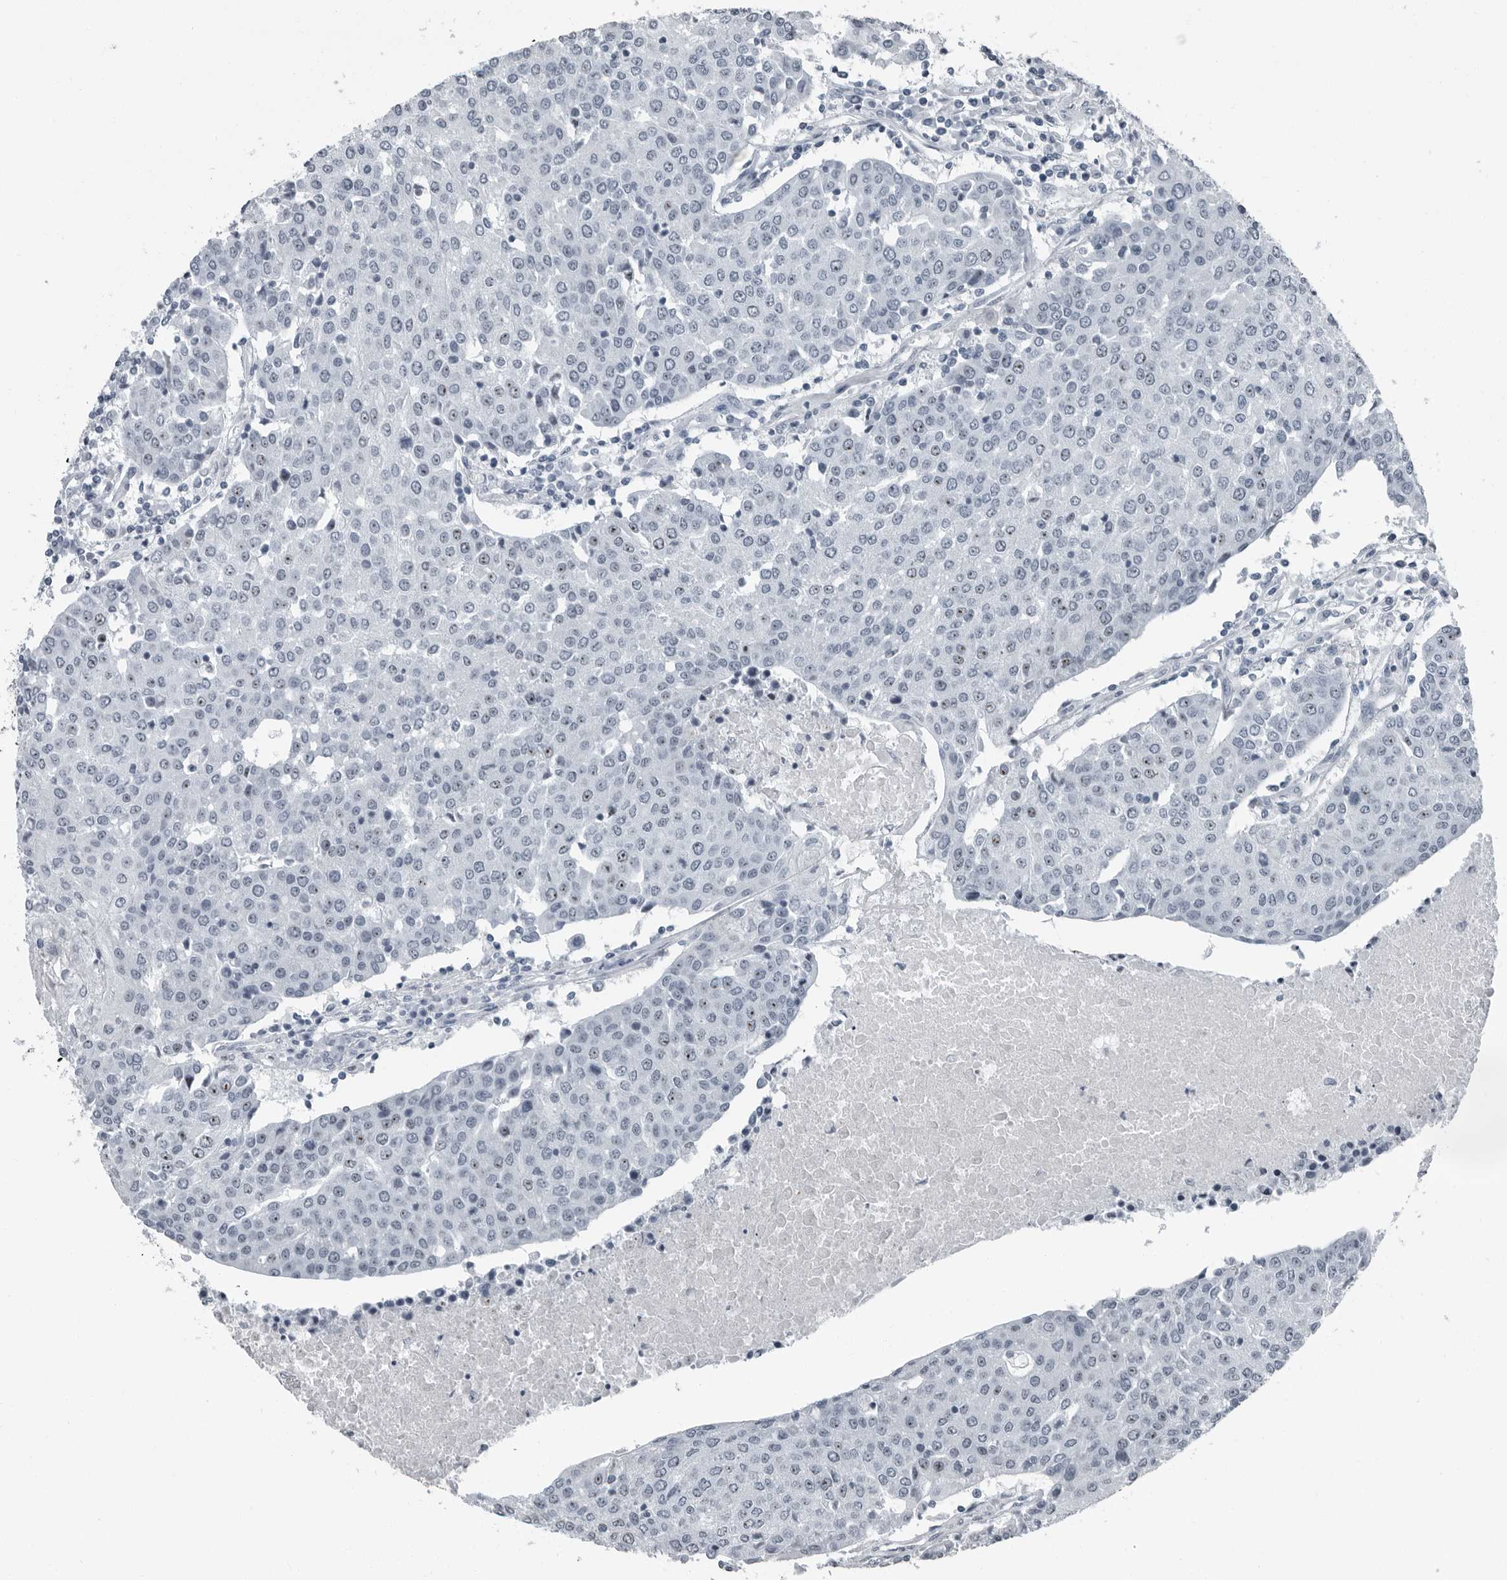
{"staining": {"intensity": "moderate", "quantity": "<25%", "location": "nuclear"}, "tissue": "urothelial cancer", "cell_type": "Tumor cells", "image_type": "cancer", "snomed": [{"axis": "morphology", "description": "Urothelial carcinoma, High grade"}, {"axis": "topography", "description": "Urinary bladder"}], "caption": "Tumor cells show moderate nuclear staining in approximately <25% of cells in urothelial carcinoma (high-grade).", "gene": "PDCD11", "patient": {"sex": "female", "age": 85}}